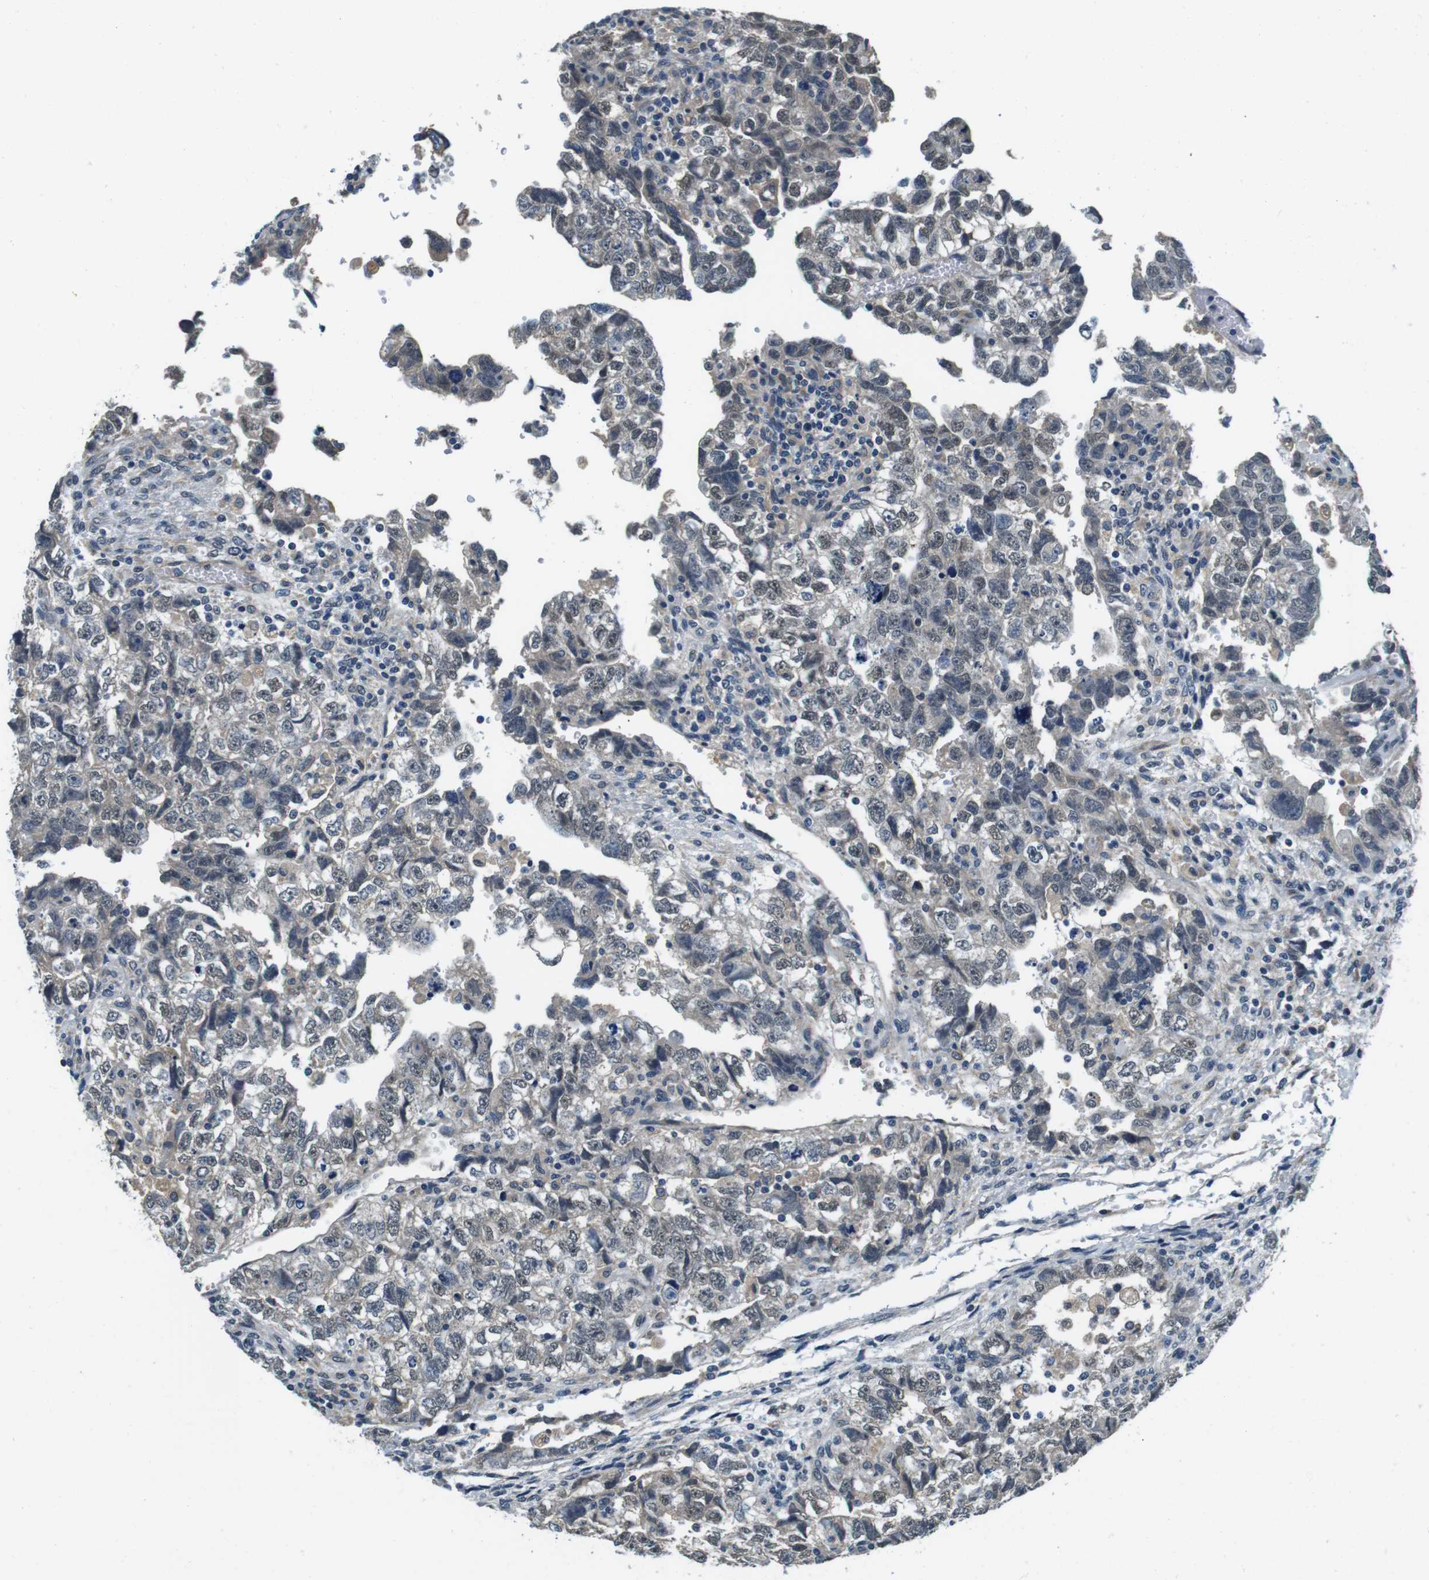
{"staining": {"intensity": "weak", "quantity": "25%-75%", "location": "nuclear"}, "tissue": "testis cancer", "cell_type": "Tumor cells", "image_type": "cancer", "snomed": [{"axis": "morphology", "description": "Carcinoma, Embryonal, NOS"}, {"axis": "topography", "description": "Testis"}], "caption": "Human embryonal carcinoma (testis) stained with a brown dye demonstrates weak nuclear positive positivity in approximately 25%-75% of tumor cells.", "gene": "DTNA", "patient": {"sex": "male", "age": 36}}